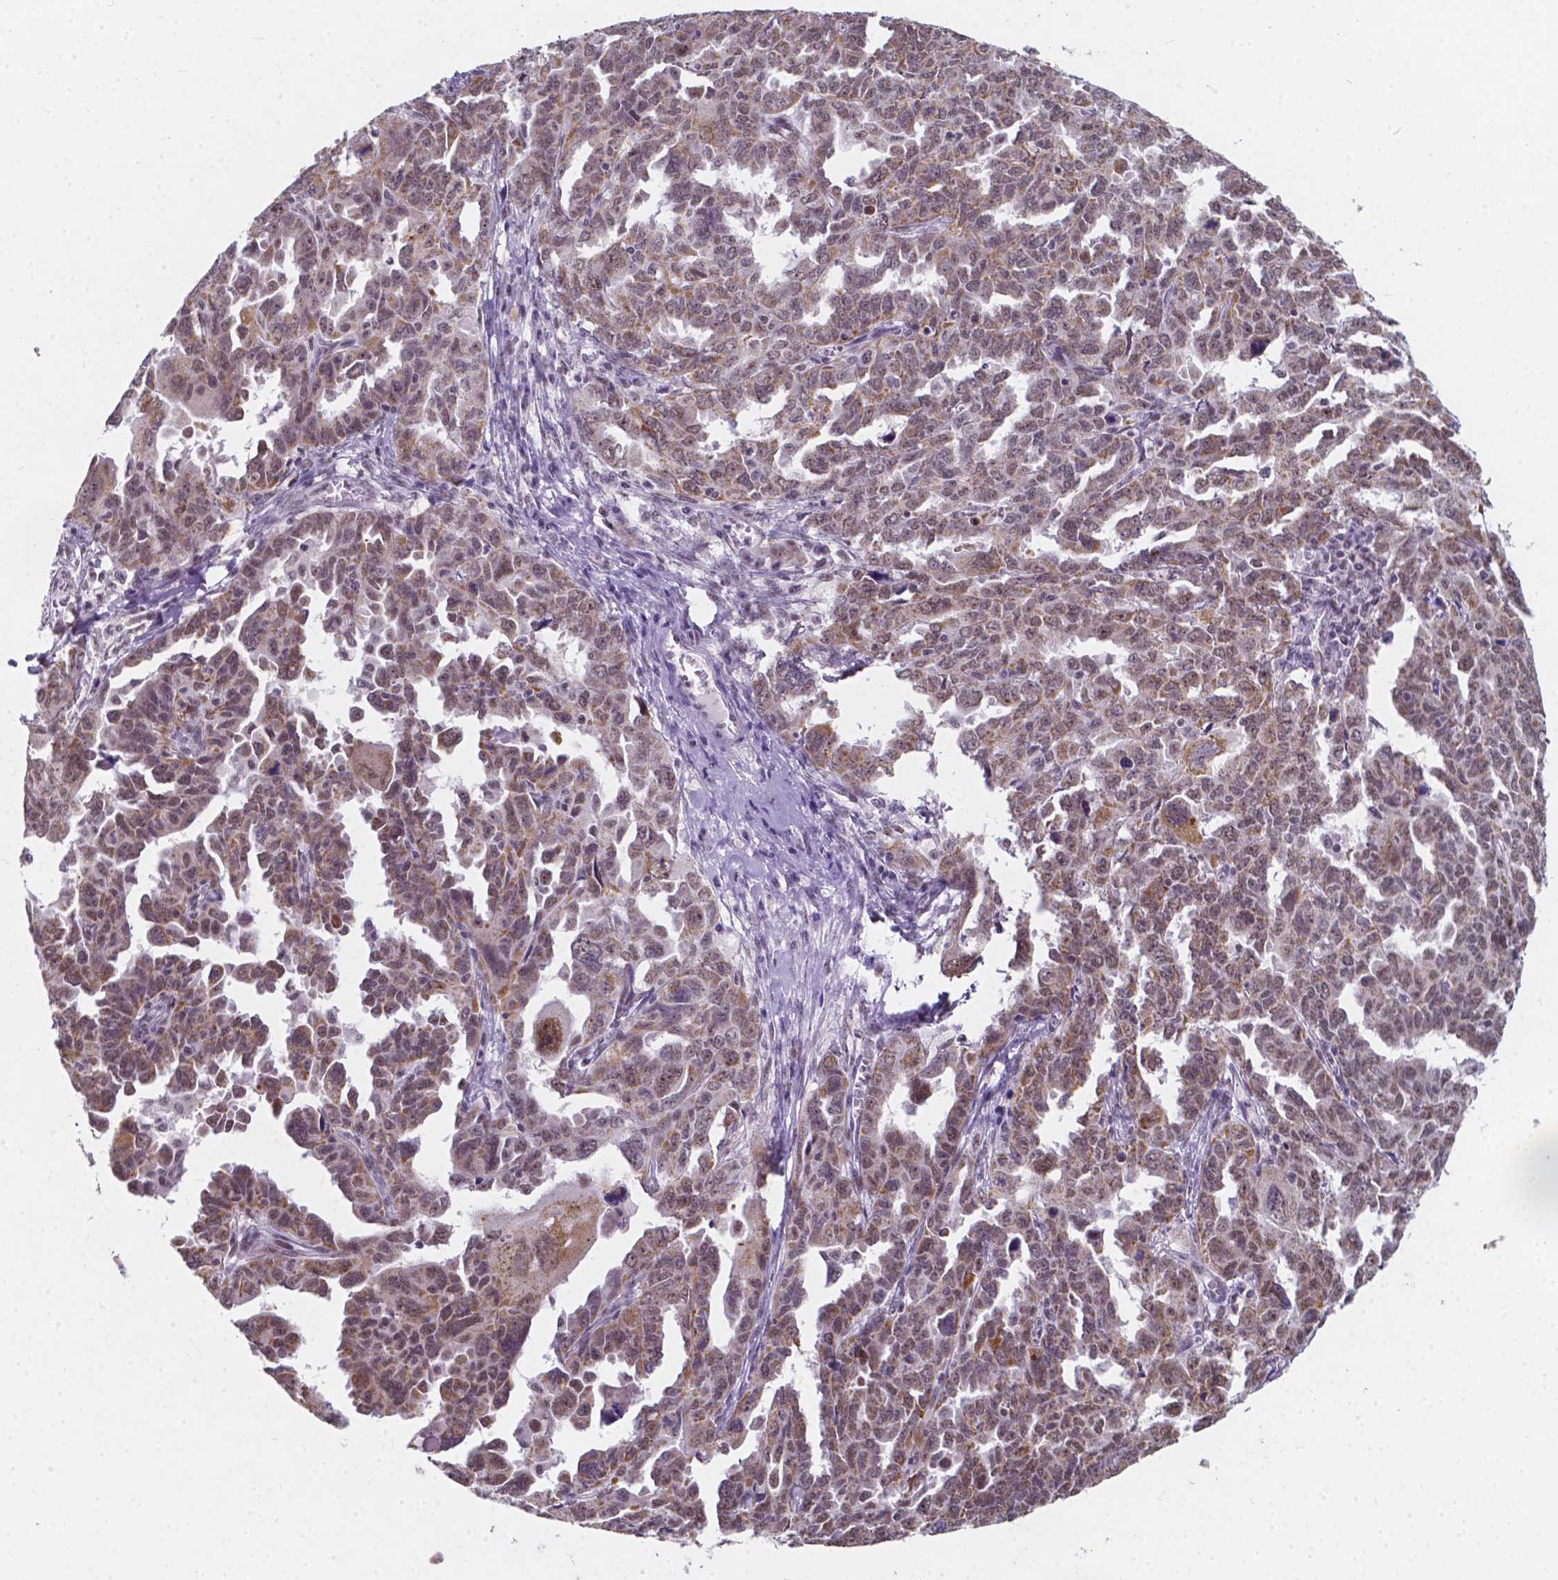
{"staining": {"intensity": "moderate", "quantity": ">75%", "location": "cytoplasmic/membranous,nuclear"}, "tissue": "ovarian cancer", "cell_type": "Tumor cells", "image_type": "cancer", "snomed": [{"axis": "morphology", "description": "Adenocarcinoma, NOS"}, {"axis": "morphology", "description": "Carcinoma, endometroid"}, {"axis": "topography", "description": "Ovary"}], "caption": "Protein expression analysis of endometroid carcinoma (ovarian) demonstrates moderate cytoplasmic/membranous and nuclear staining in about >75% of tumor cells.", "gene": "BCAS2", "patient": {"sex": "female", "age": 72}}